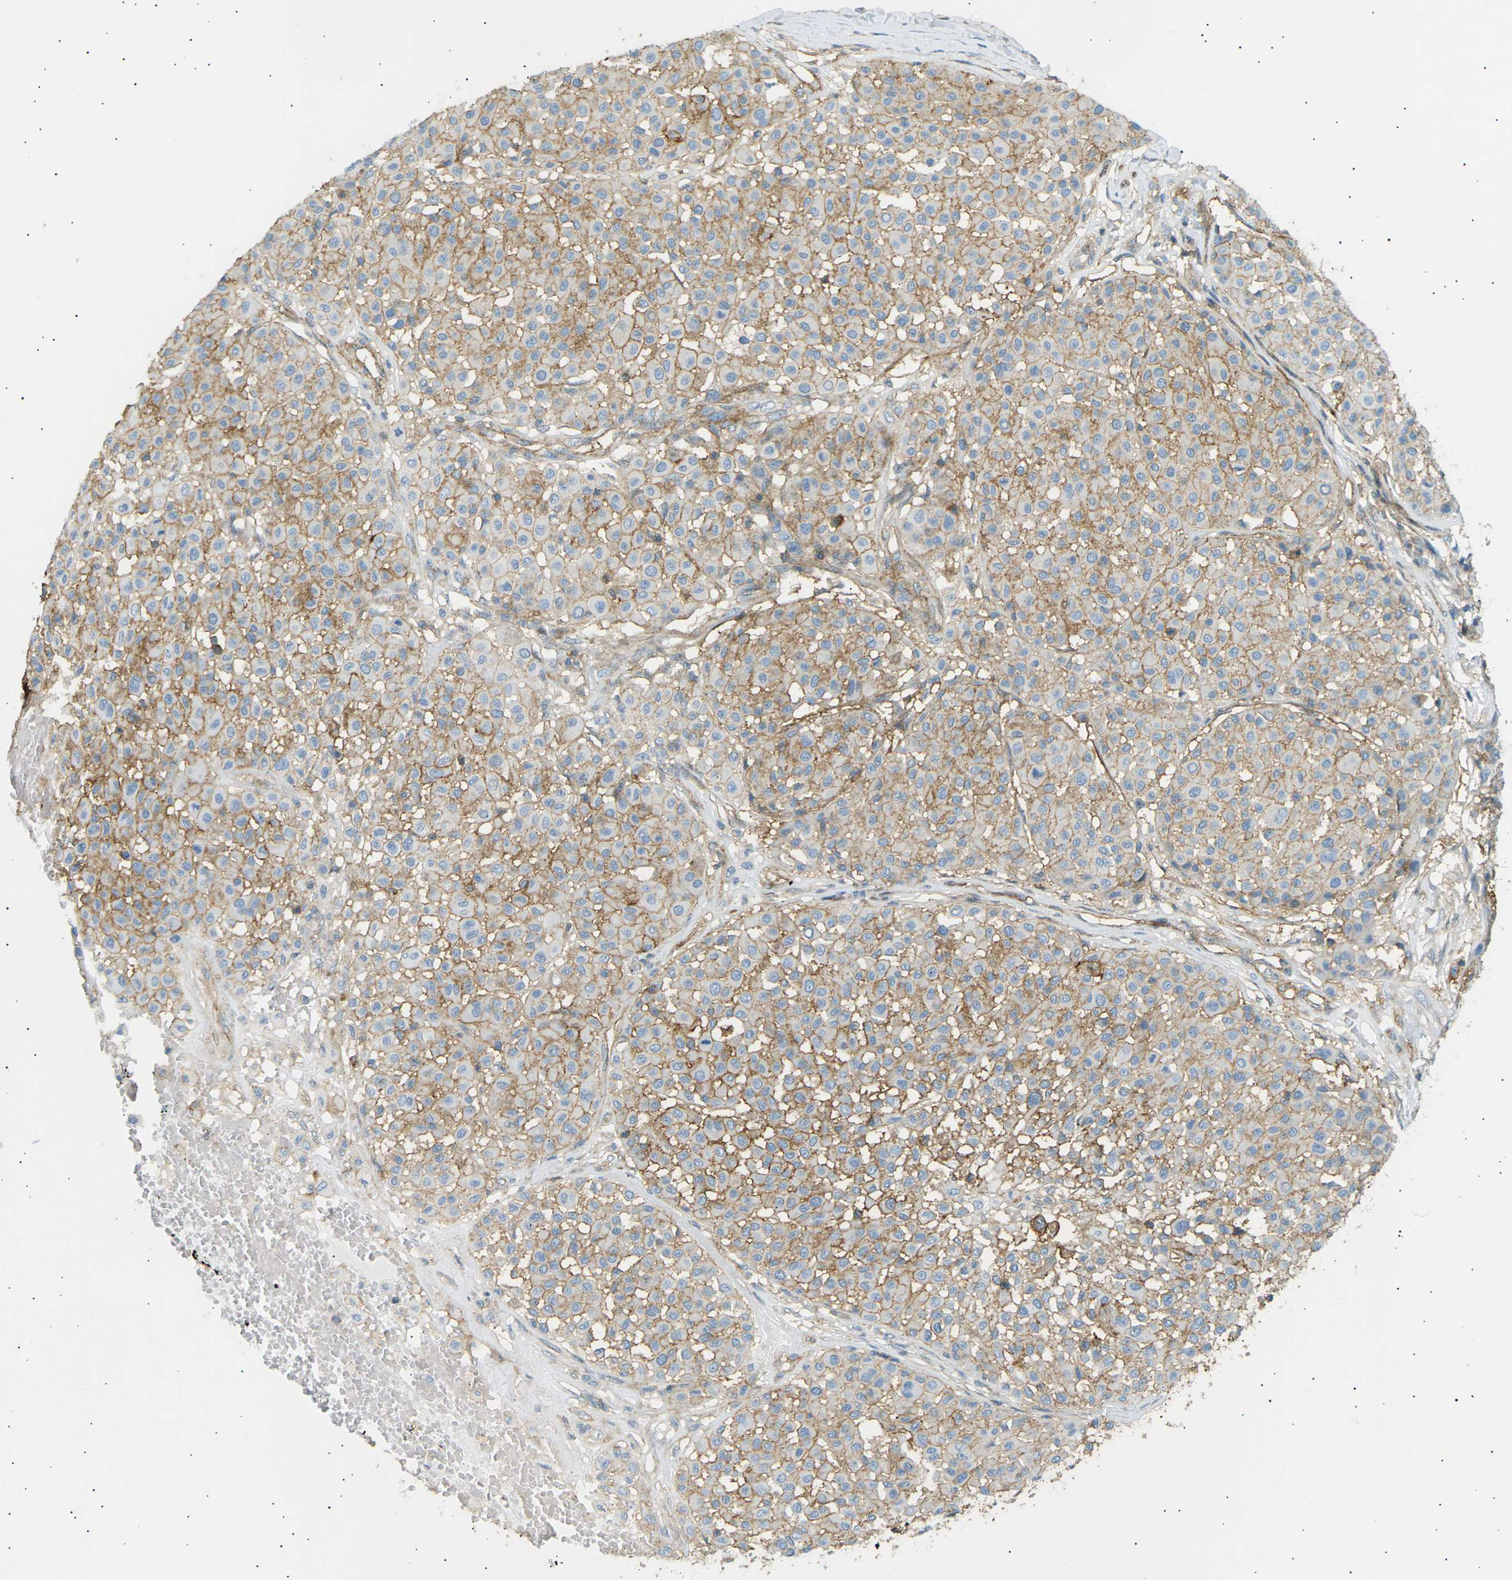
{"staining": {"intensity": "moderate", "quantity": "25%-75%", "location": "cytoplasmic/membranous"}, "tissue": "melanoma", "cell_type": "Tumor cells", "image_type": "cancer", "snomed": [{"axis": "morphology", "description": "Malignant melanoma, Metastatic site"}, {"axis": "topography", "description": "Soft tissue"}], "caption": "A medium amount of moderate cytoplasmic/membranous positivity is appreciated in about 25%-75% of tumor cells in melanoma tissue. (Brightfield microscopy of DAB IHC at high magnification).", "gene": "ATP2B4", "patient": {"sex": "male", "age": 41}}